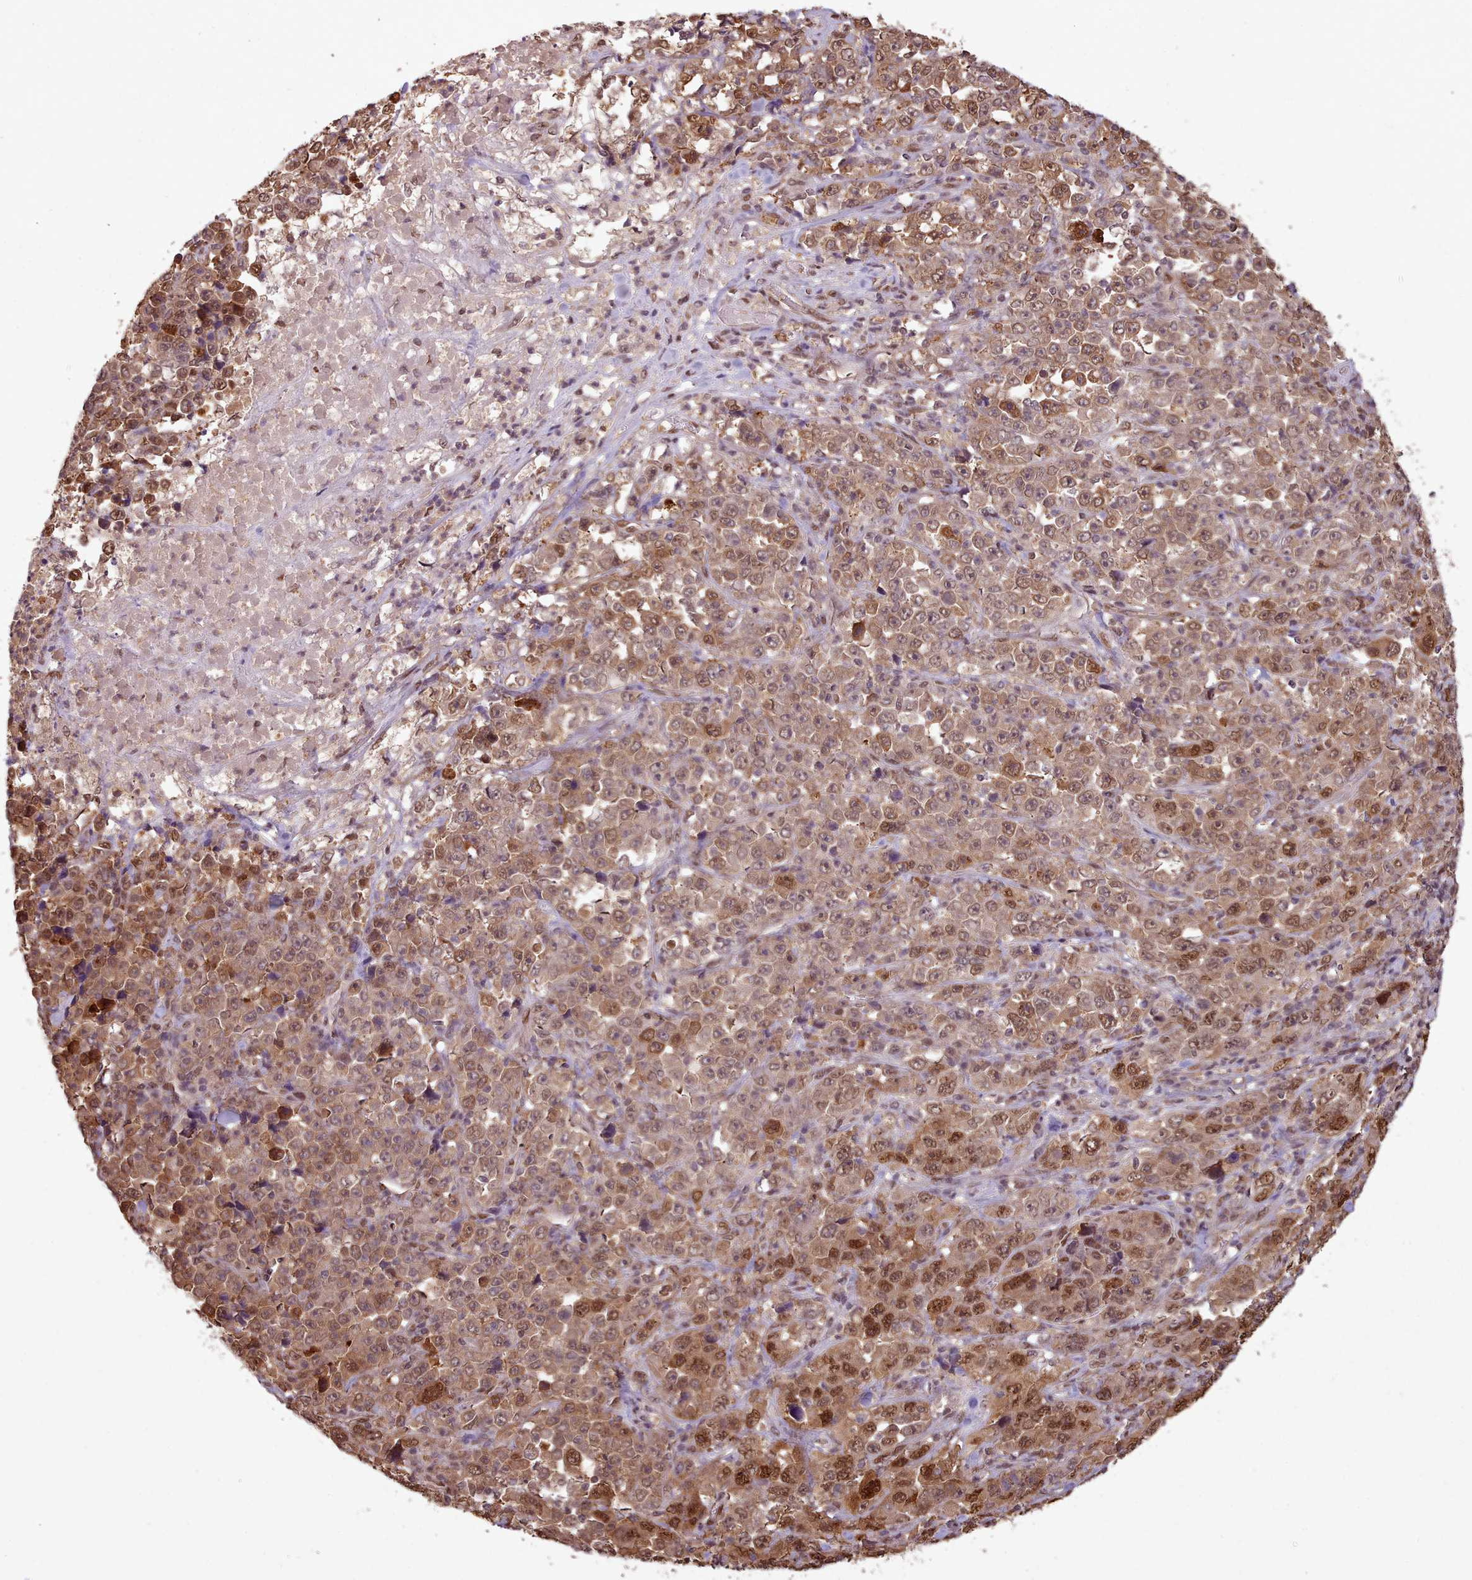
{"staining": {"intensity": "moderate", "quantity": ">75%", "location": "cytoplasmic/membranous,nuclear"}, "tissue": "stomach cancer", "cell_type": "Tumor cells", "image_type": "cancer", "snomed": [{"axis": "morphology", "description": "Normal tissue, NOS"}, {"axis": "morphology", "description": "Adenocarcinoma, NOS"}, {"axis": "topography", "description": "Stomach, upper"}, {"axis": "topography", "description": "Stomach"}], "caption": "A photomicrograph of human adenocarcinoma (stomach) stained for a protein demonstrates moderate cytoplasmic/membranous and nuclear brown staining in tumor cells. Immunohistochemistry (ihc) stains the protein in brown and the nuclei are stained blue.", "gene": "RPS27A", "patient": {"sex": "male", "age": 59}}